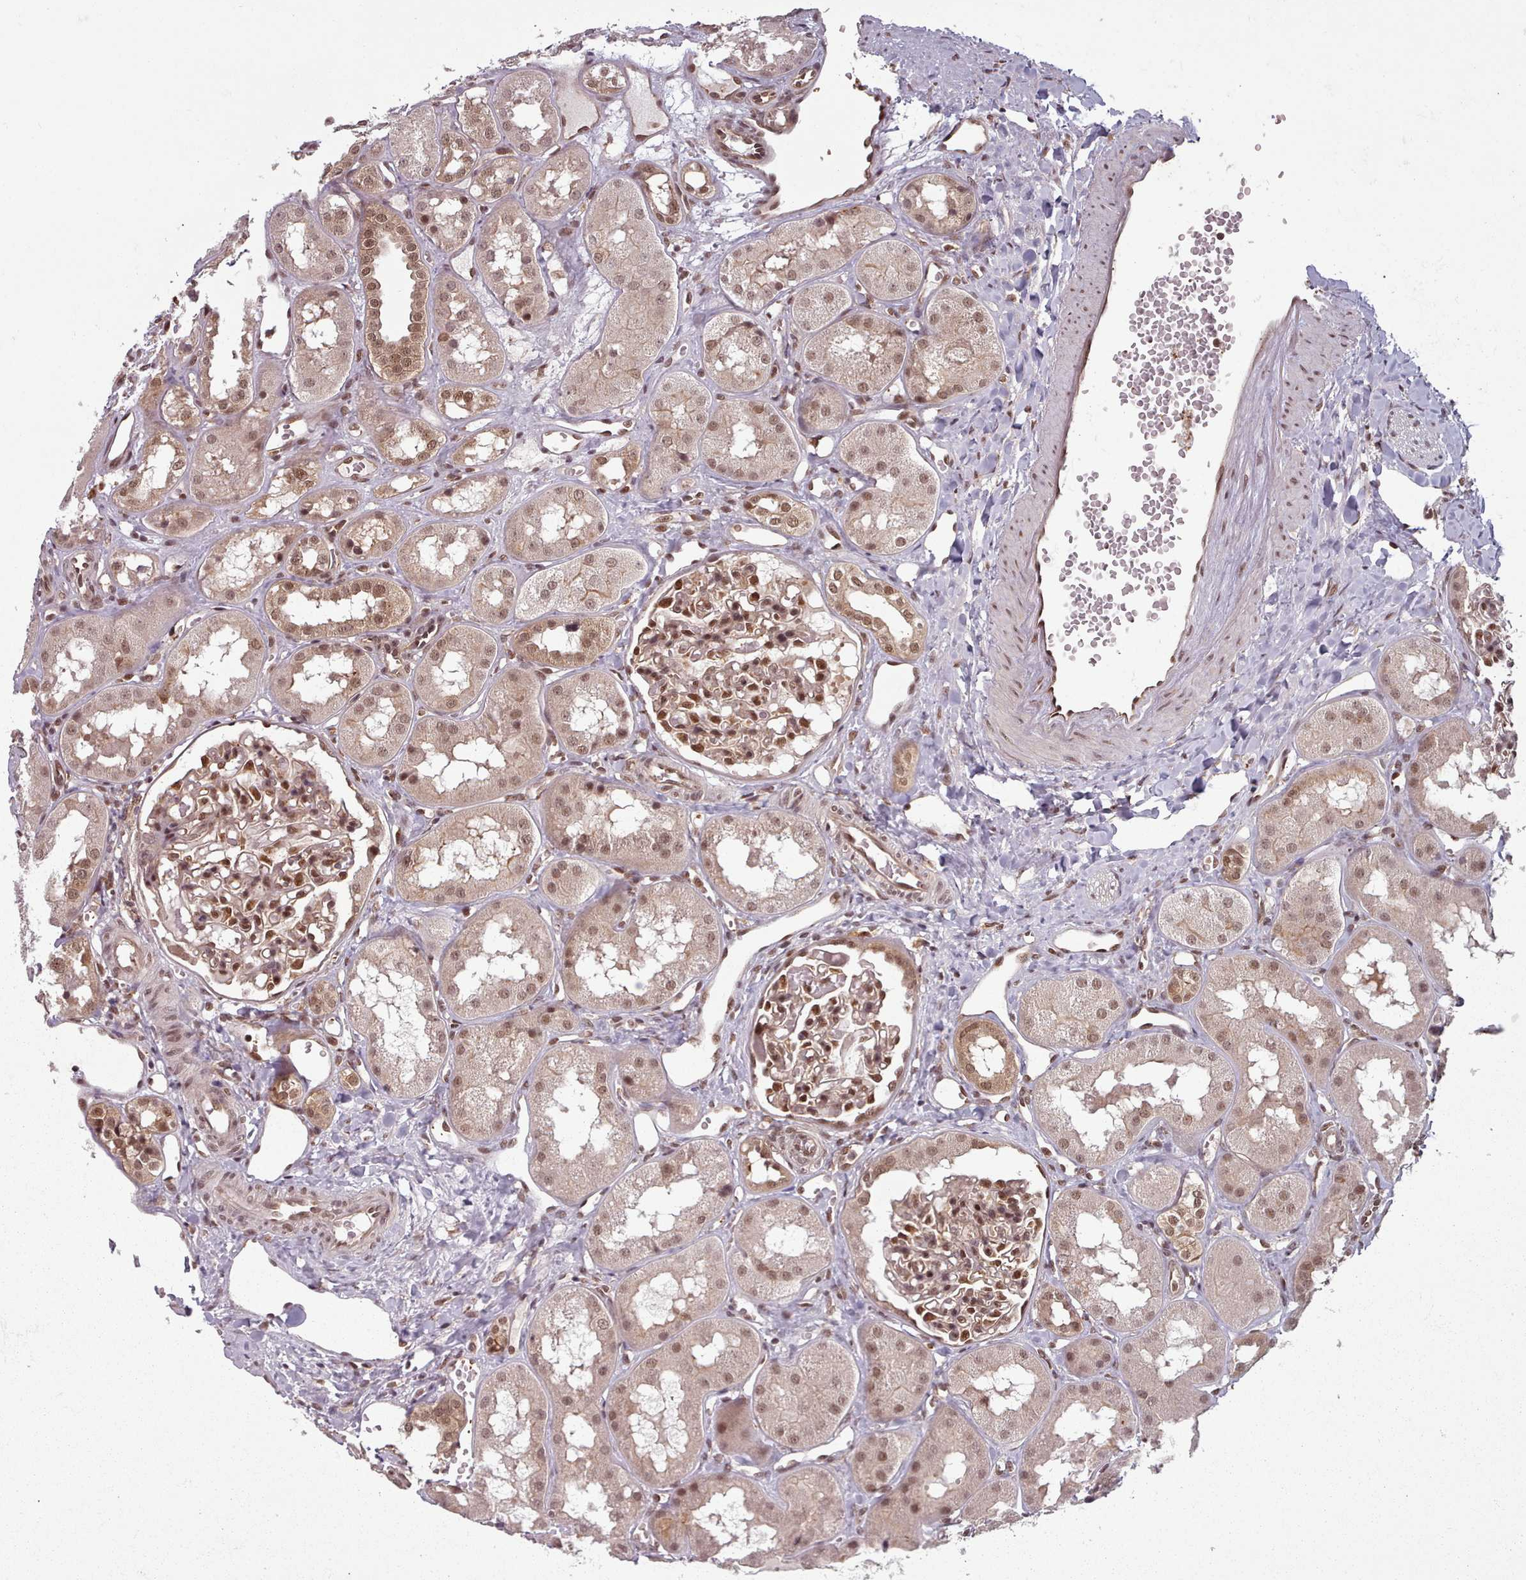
{"staining": {"intensity": "moderate", "quantity": ">75%", "location": "nuclear"}, "tissue": "kidney", "cell_type": "Cells in glomeruli", "image_type": "normal", "snomed": [{"axis": "morphology", "description": "Normal tissue, NOS"}, {"axis": "topography", "description": "Kidney"}], "caption": "This micrograph shows immunohistochemistry staining of benign kidney, with medium moderate nuclear staining in about >75% of cells in glomeruli.", "gene": "DHX8", "patient": {"sex": "male", "age": 16}}